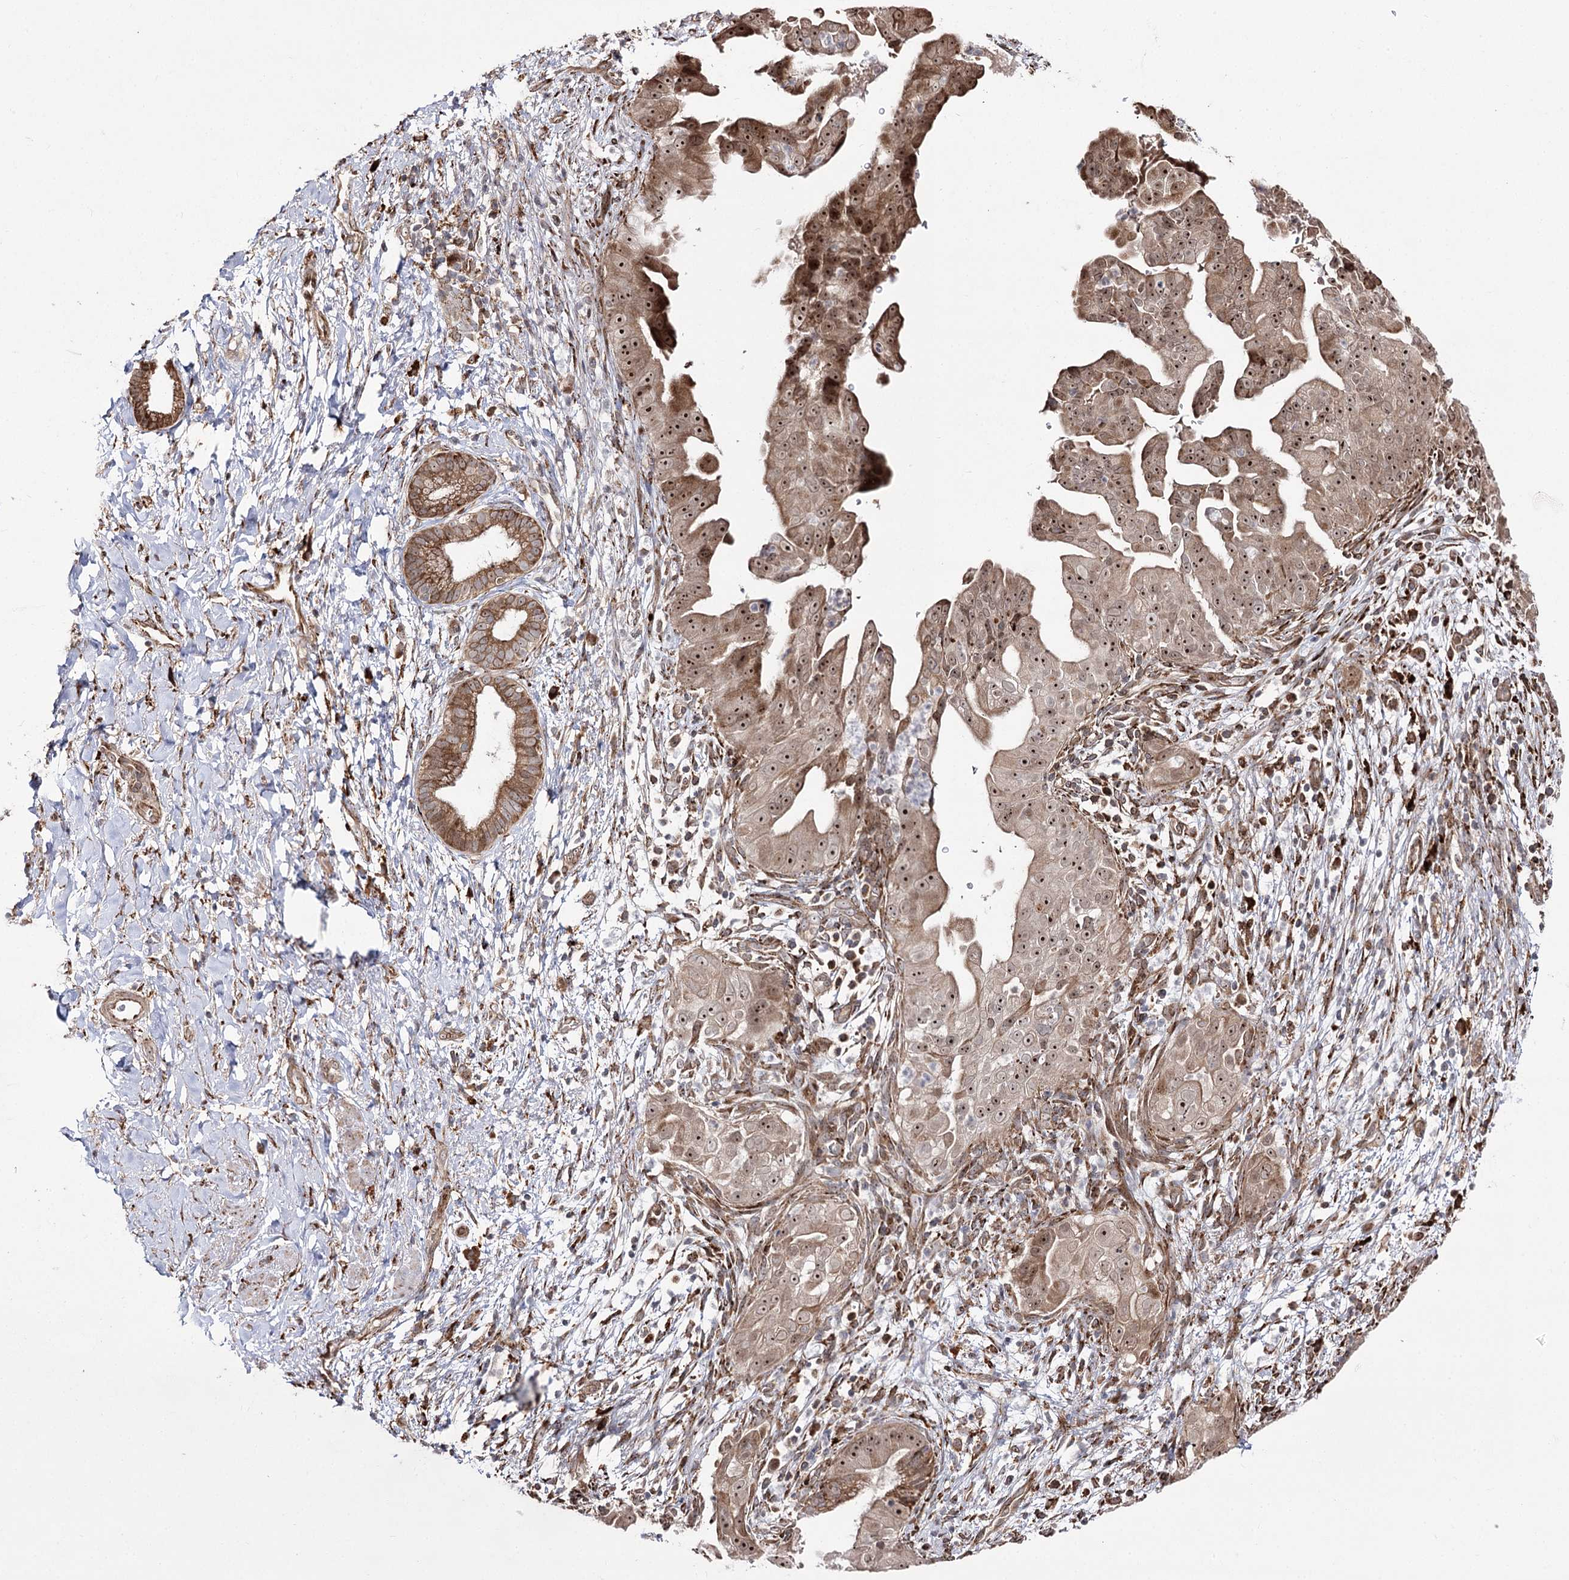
{"staining": {"intensity": "moderate", "quantity": ">75%", "location": "cytoplasmic/membranous,nuclear"}, "tissue": "pancreatic cancer", "cell_type": "Tumor cells", "image_type": "cancer", "snomed": [{"axis": "morphology", "description": "Adenocarcinoma, NOS"}, {"axis": "topography", "description": "Pancreas"}], "caption": "Protein analysis of pancreatic cancer (adenocarcinoma) tissue shows moderate cytoplasmic/membranous and nuclear expression in about >75% of tumor cells.", "gene": "FANCL", "patient": {"sex": "female", "age": 78}}